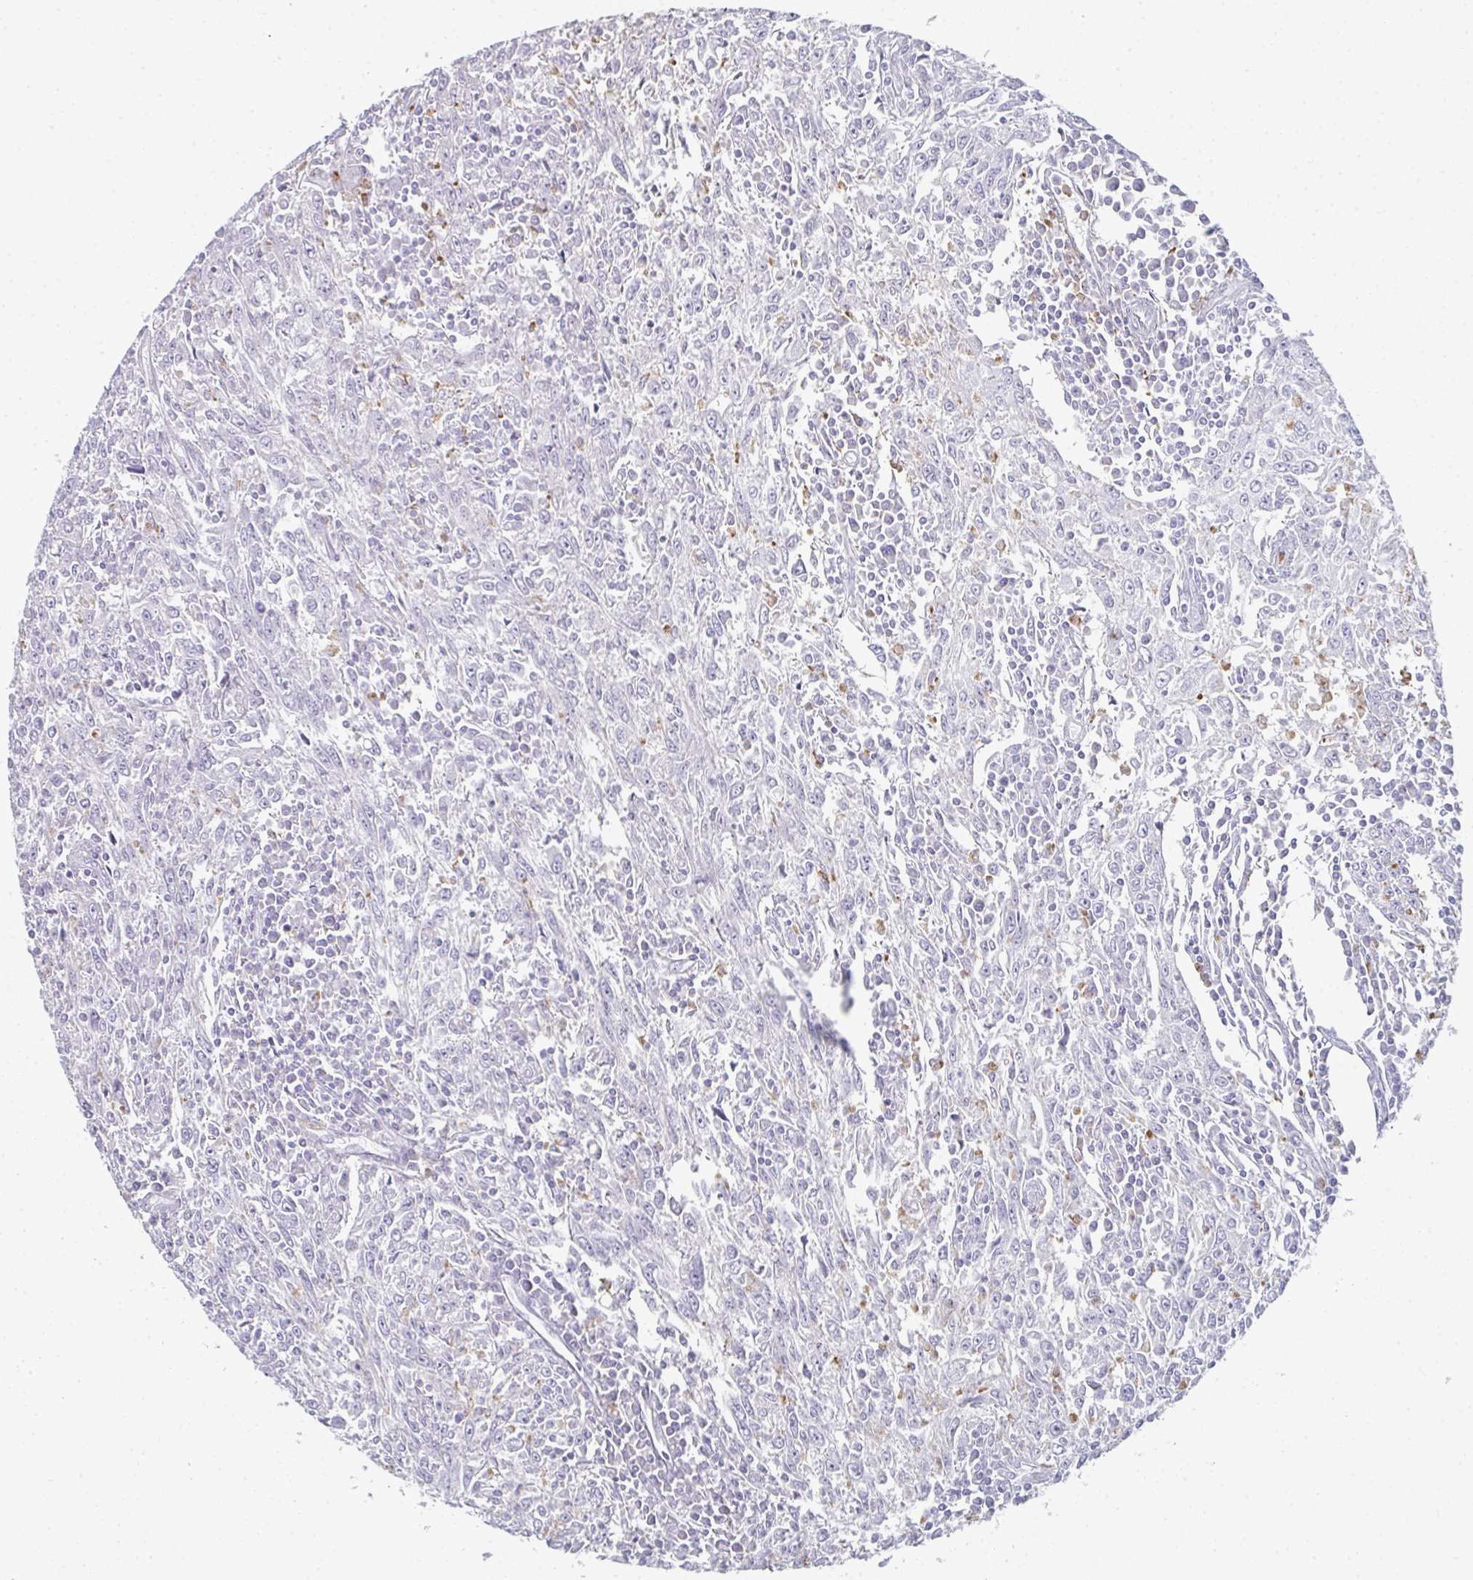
{"staining": {"intensity": "negative", "quantity": "none", "location": "none"}, "tissue": "breast cancer", "cell_type": "Tumor cells", "image_type": "cancer", "snomed": [{"axis": "morphology", "description": "Duct carcinoma"}, {"axis": "topography", "description": "Breast"}], "caption": "Image shows no protein staining in tumor cells of breast cancer tissue.", "gene": "A1CF", "patient": {"sex": "female", "age": 50}}